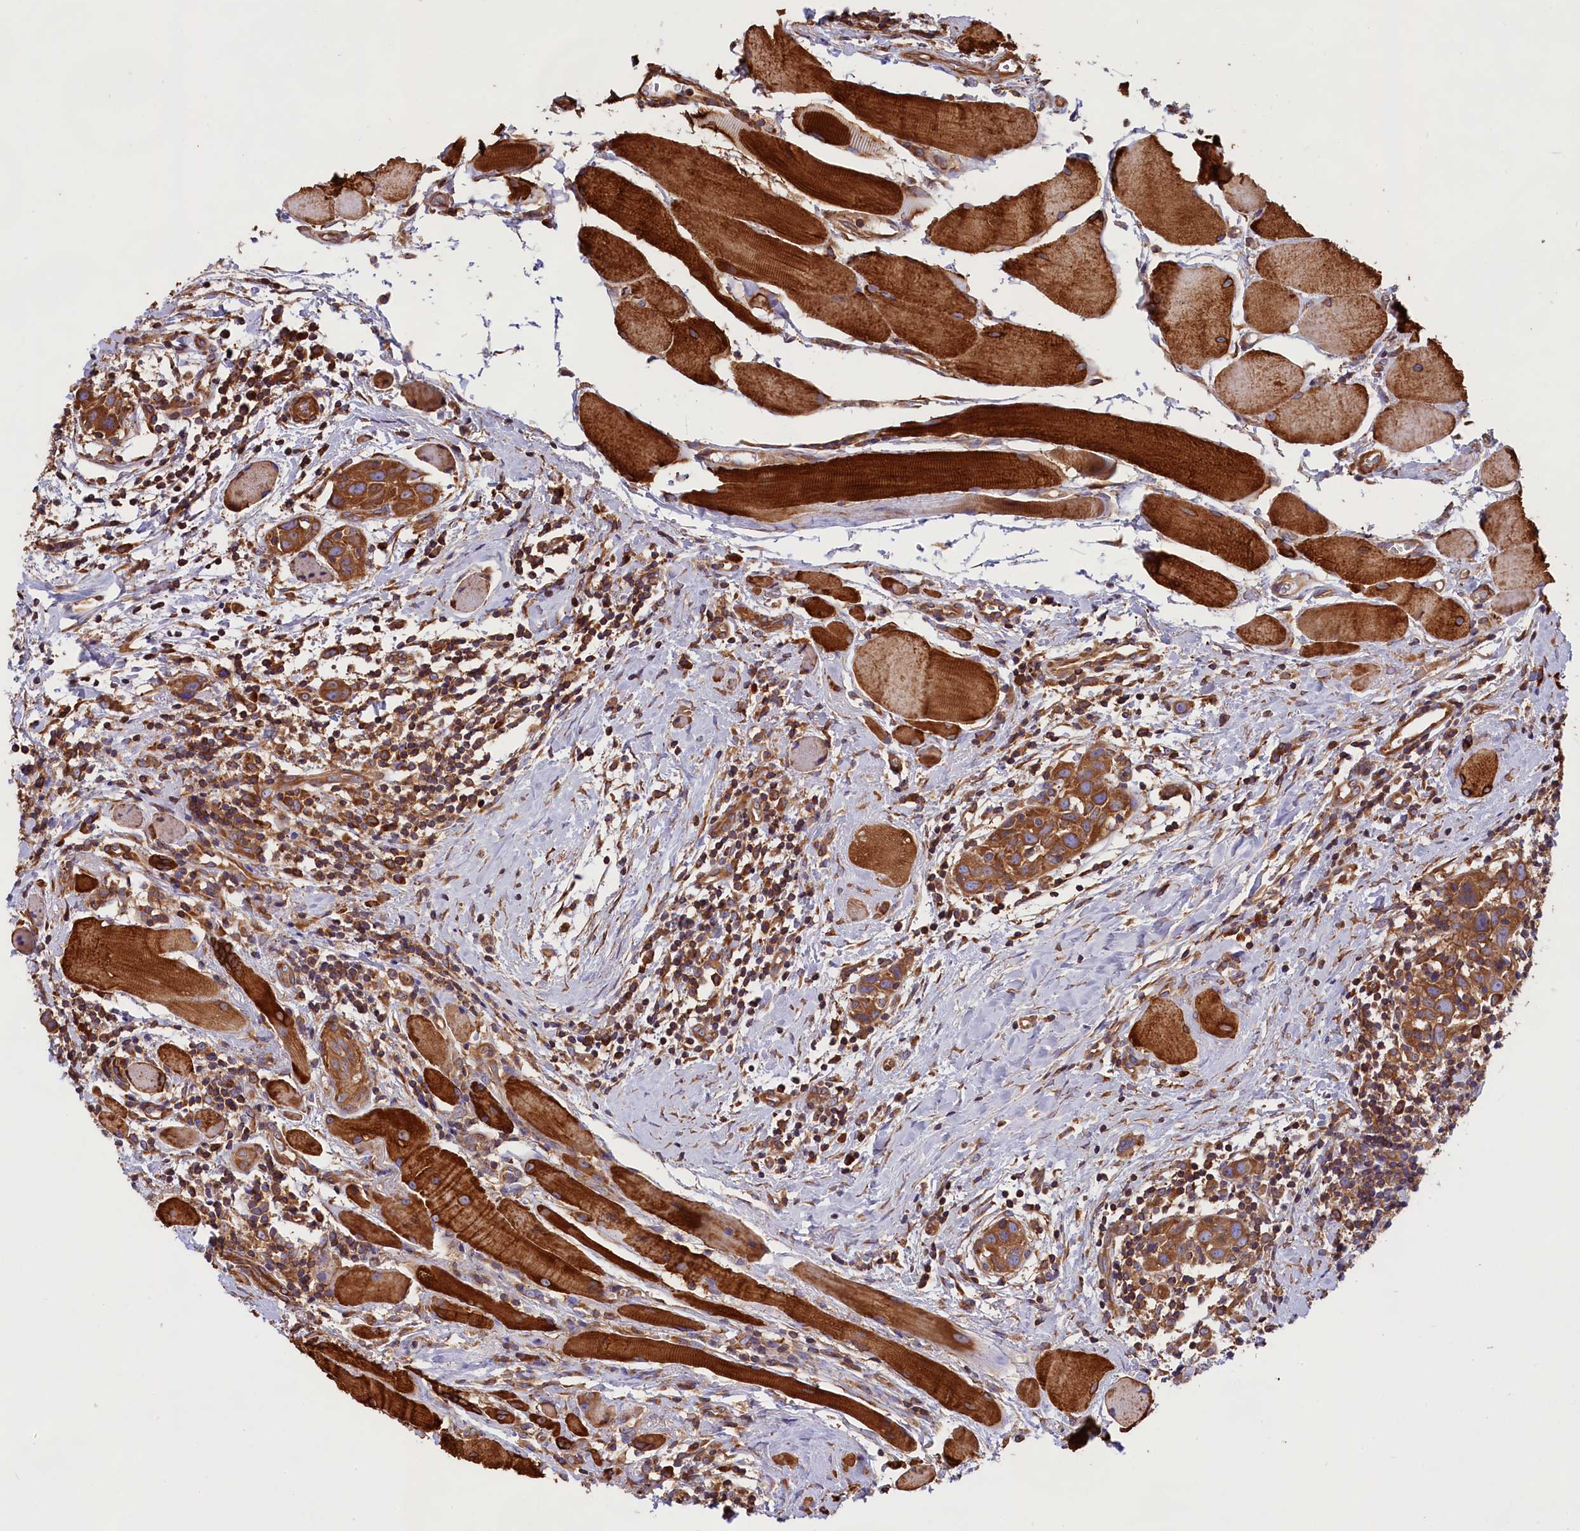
{"staining": {"intensity": "moderate", "quantity": ">75%", "location": "cytoplasmic/membranous"}, "tissue": "head and neck cancer", "cell_type": "Tumor cells", "image_type": "cancer", "snomed": [{"axis": "morphology", "description": "Squamous cell carcinoma, NOS"}, {"axis": "topography", "description": "Oral tissue"}, {"axis": "topography", "description": "Head-Neck"}], "caption": "IHC histopathology image of neoplastic tissue: human head and neck cancer (squamous cell carcinoma) stained using IHC demonstrates medium levels of moderate protein expression localized specifically in the cytoplasmic/membranous of tumor cells, appearing as a cytoplasmic/membranous brown color.", "gene": "GYS1", "patient": {"sex": "female", "age": 50}}